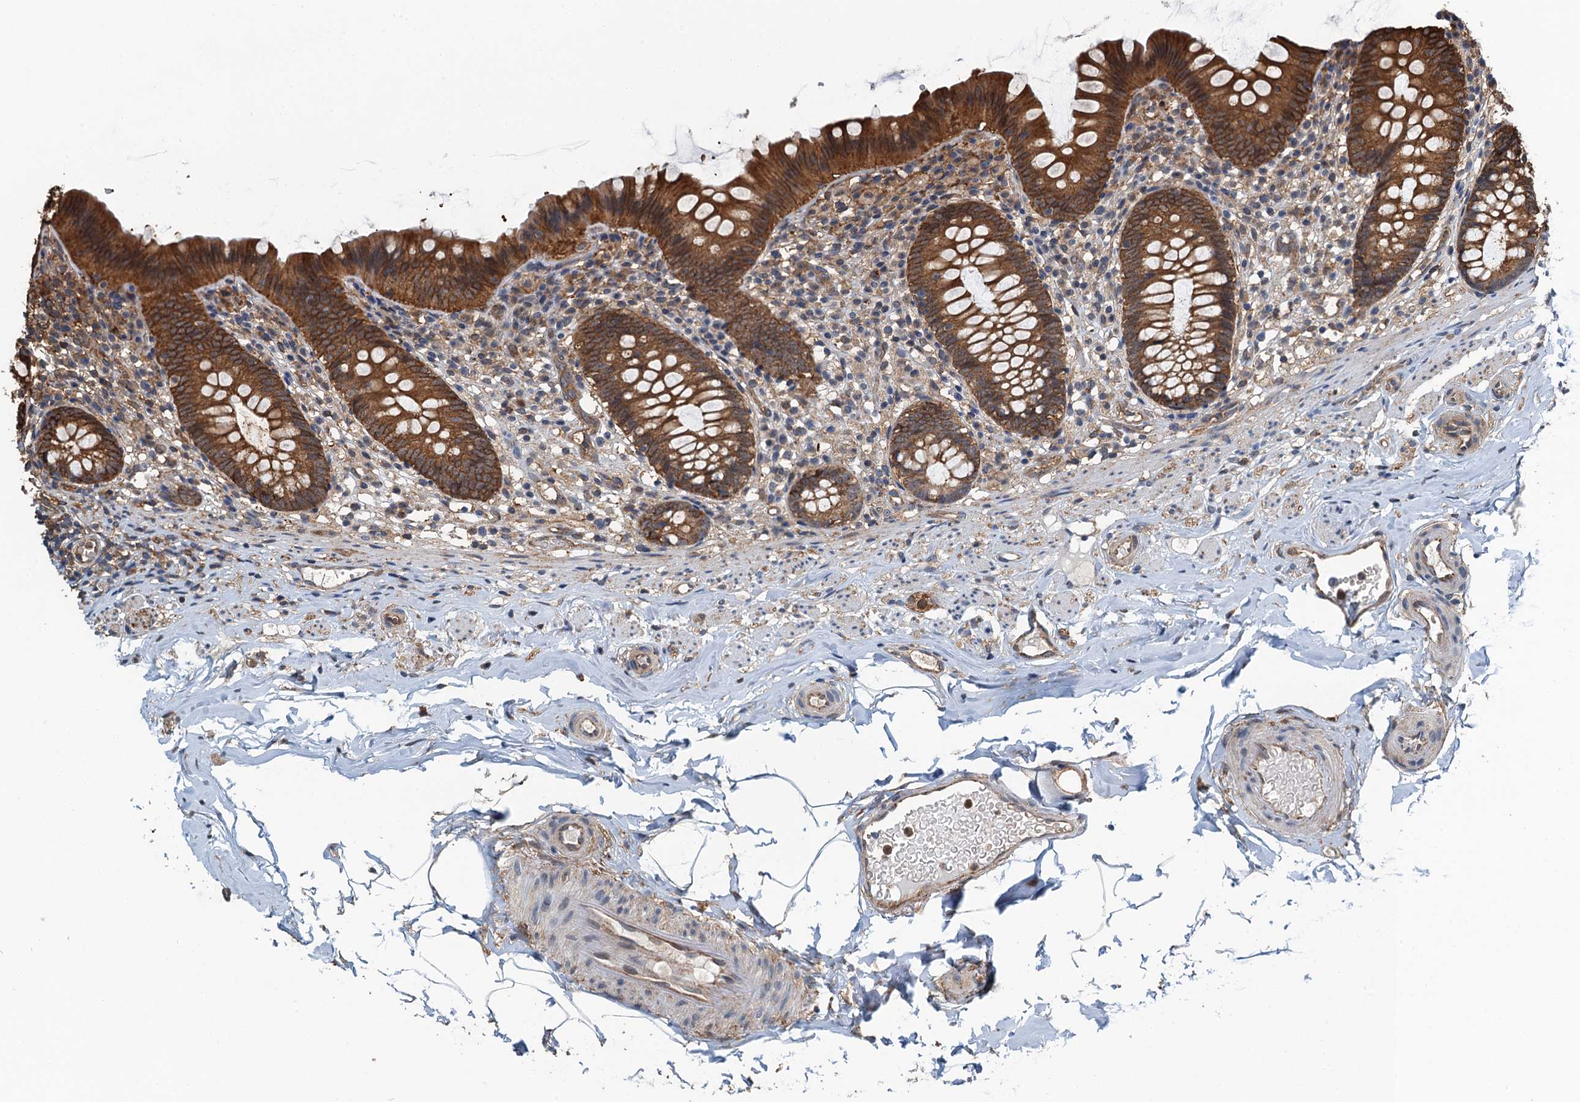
{"staining": {"intensity": "strong", "quantity": ">75%", "location": "cytoplasmic/membranous"}, "tissue": "appendix", "cell_type": "Glandular cells", "image_type": "normal", "snomed": [{"axis": "morphology", "description": "Normal tissue, NOS"}, {"axis": "topography", "description": "Appendix"}], "caption": "Immunohistochemistry image of unremarkable appendix stained for a protein (brown), which exhibits high levels of strong cytoplasmic/membranous positivity in approximately >75% of glandular cells.", "gene": "WHAMM", "patient": {"sex": "male", "age": 55}}